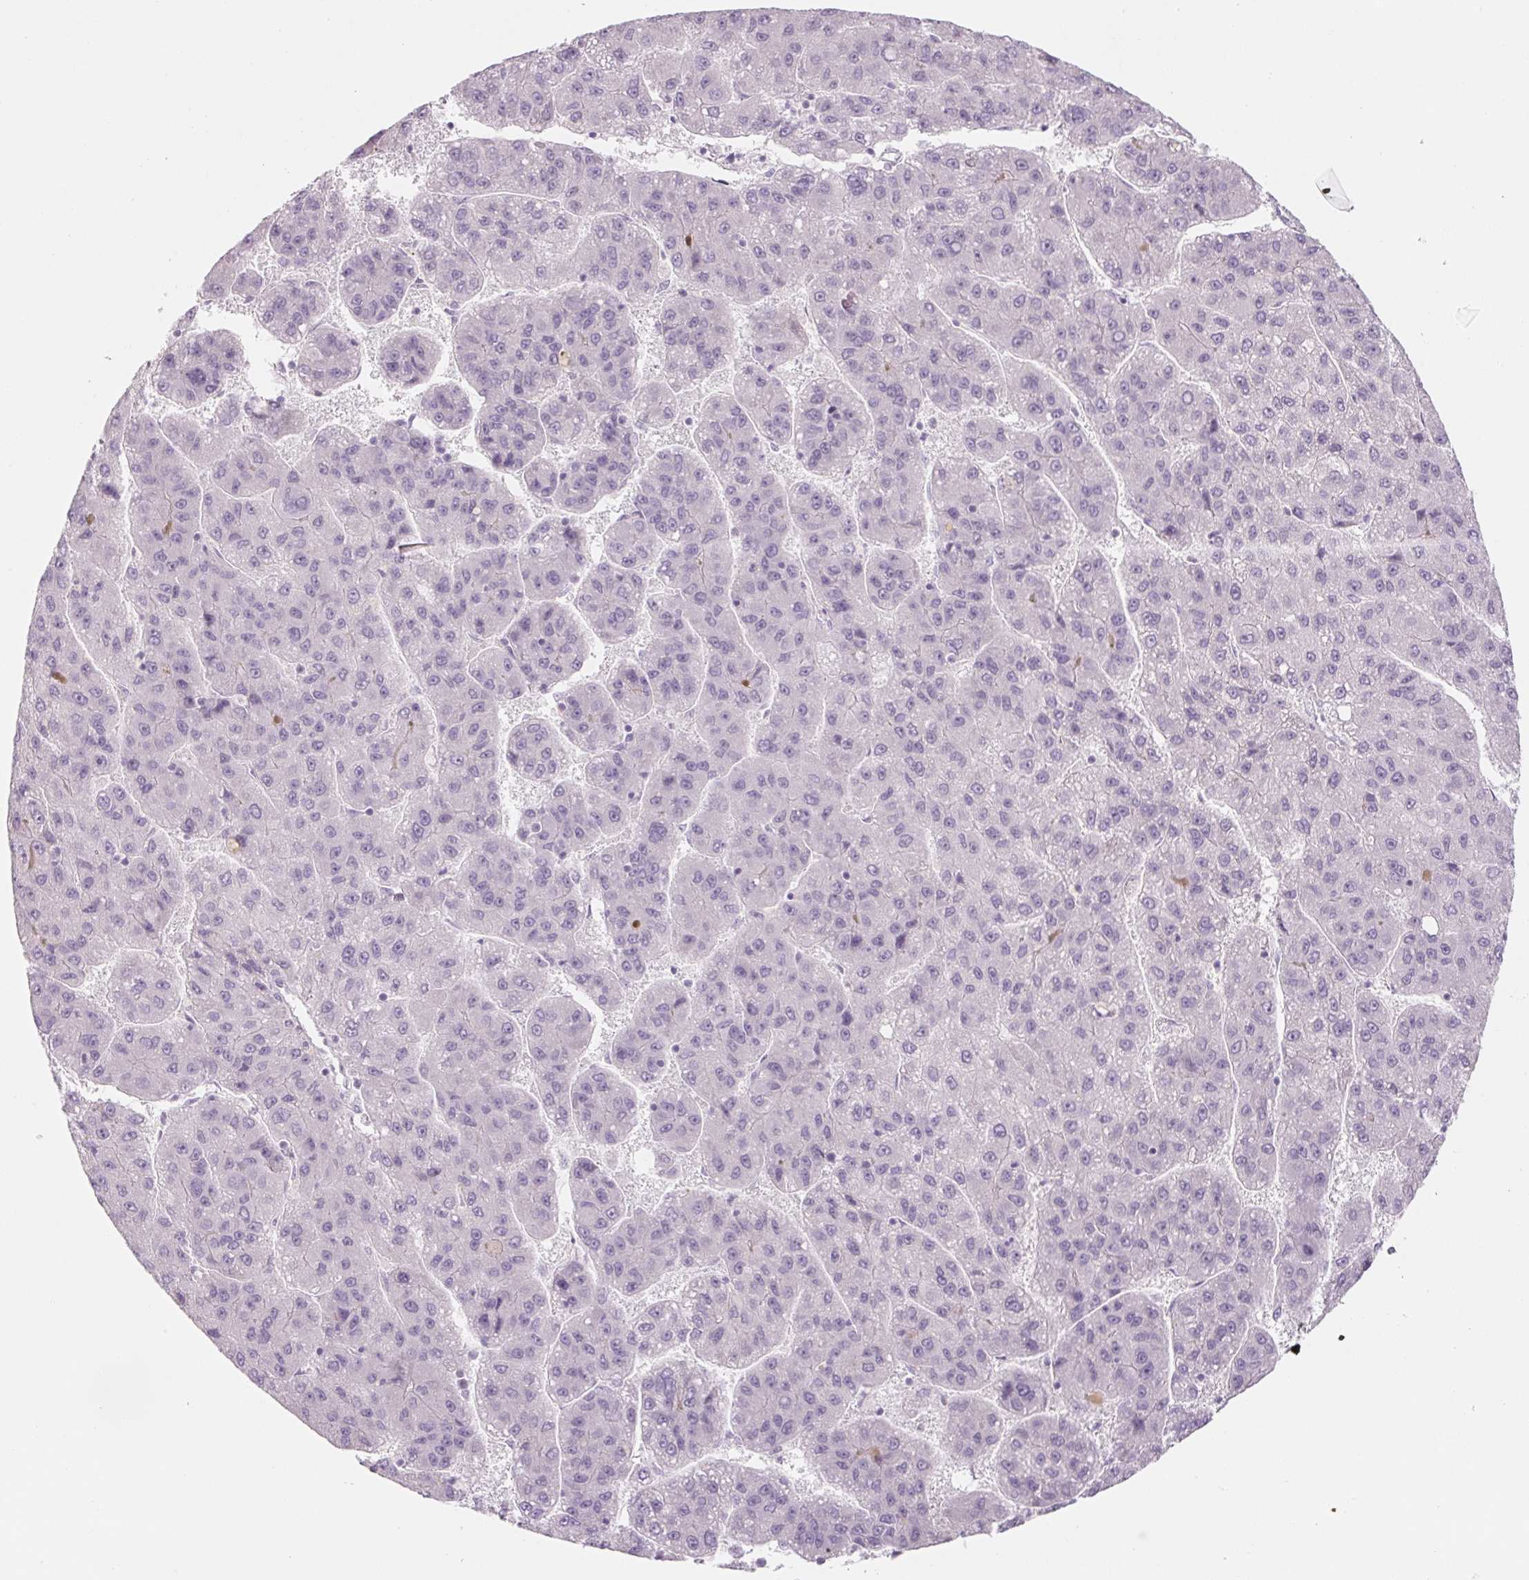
{"staining": {"intensity": "negative", "quantity": "none", "location": "none"}, "tissue": "liver cancer", "cell_type": "Tumor cells", "image_type": "cancer", "snomed": [{"axis": "morphology", "description": "Carcinoma, Hepatocellular, NOS"}, {"axis": "topography", "description": "Liver"}], "caption": "An IHC photomicrograph of hepatocellular carcinoma (liver) is shown. There is no staining in tumor cells of hepatocellular carcinoma (liver).", "gene": "POU1F1", "patient": {"sex": "female", "age": 82}}